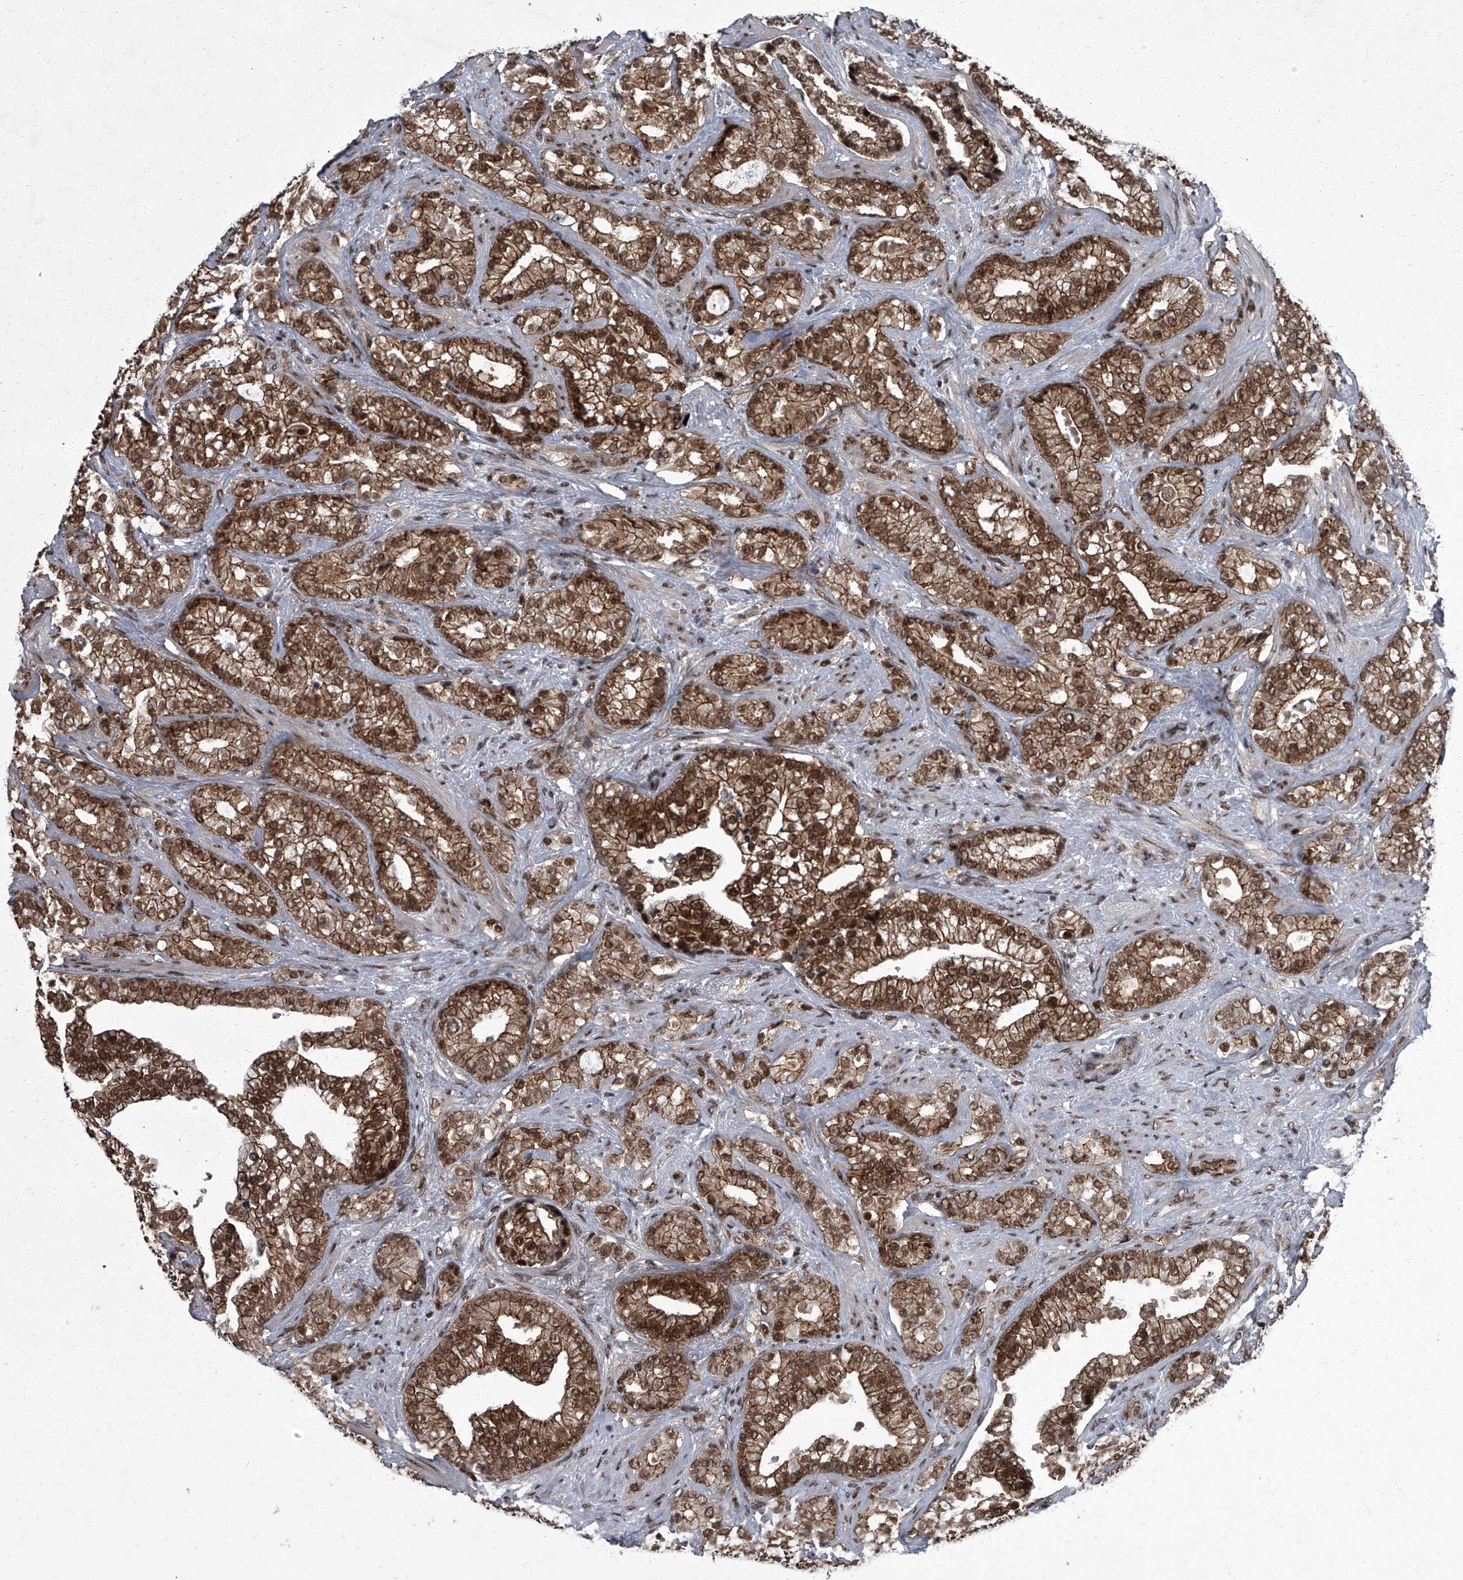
{"staining": {"intensity": "strong", "quantity": ">75%", "location": "cytoplasmic/membranous,nuclear"}, "tissue": "prostate cancer", "cell_type": "Tumor cells", "image_type": "cancer", "snomed": [{"axis": "morphology", "description": "Adenocarcinoma, High grade"}, {"axis": "topography", "description": "Prostate and seminal vesicle, NOS"}], "caption": "Immunohistochemistry (IHC) micrograph of prostate high-grade adenocarcinoma stained for a protein (brown), which exhibits high levels of strong cytoplasmic/membranous and nuclear staining in approximately >75% of tumor cells.", "gene": "ZNF518B", "patient": {"sex": "male", "age": 67}}